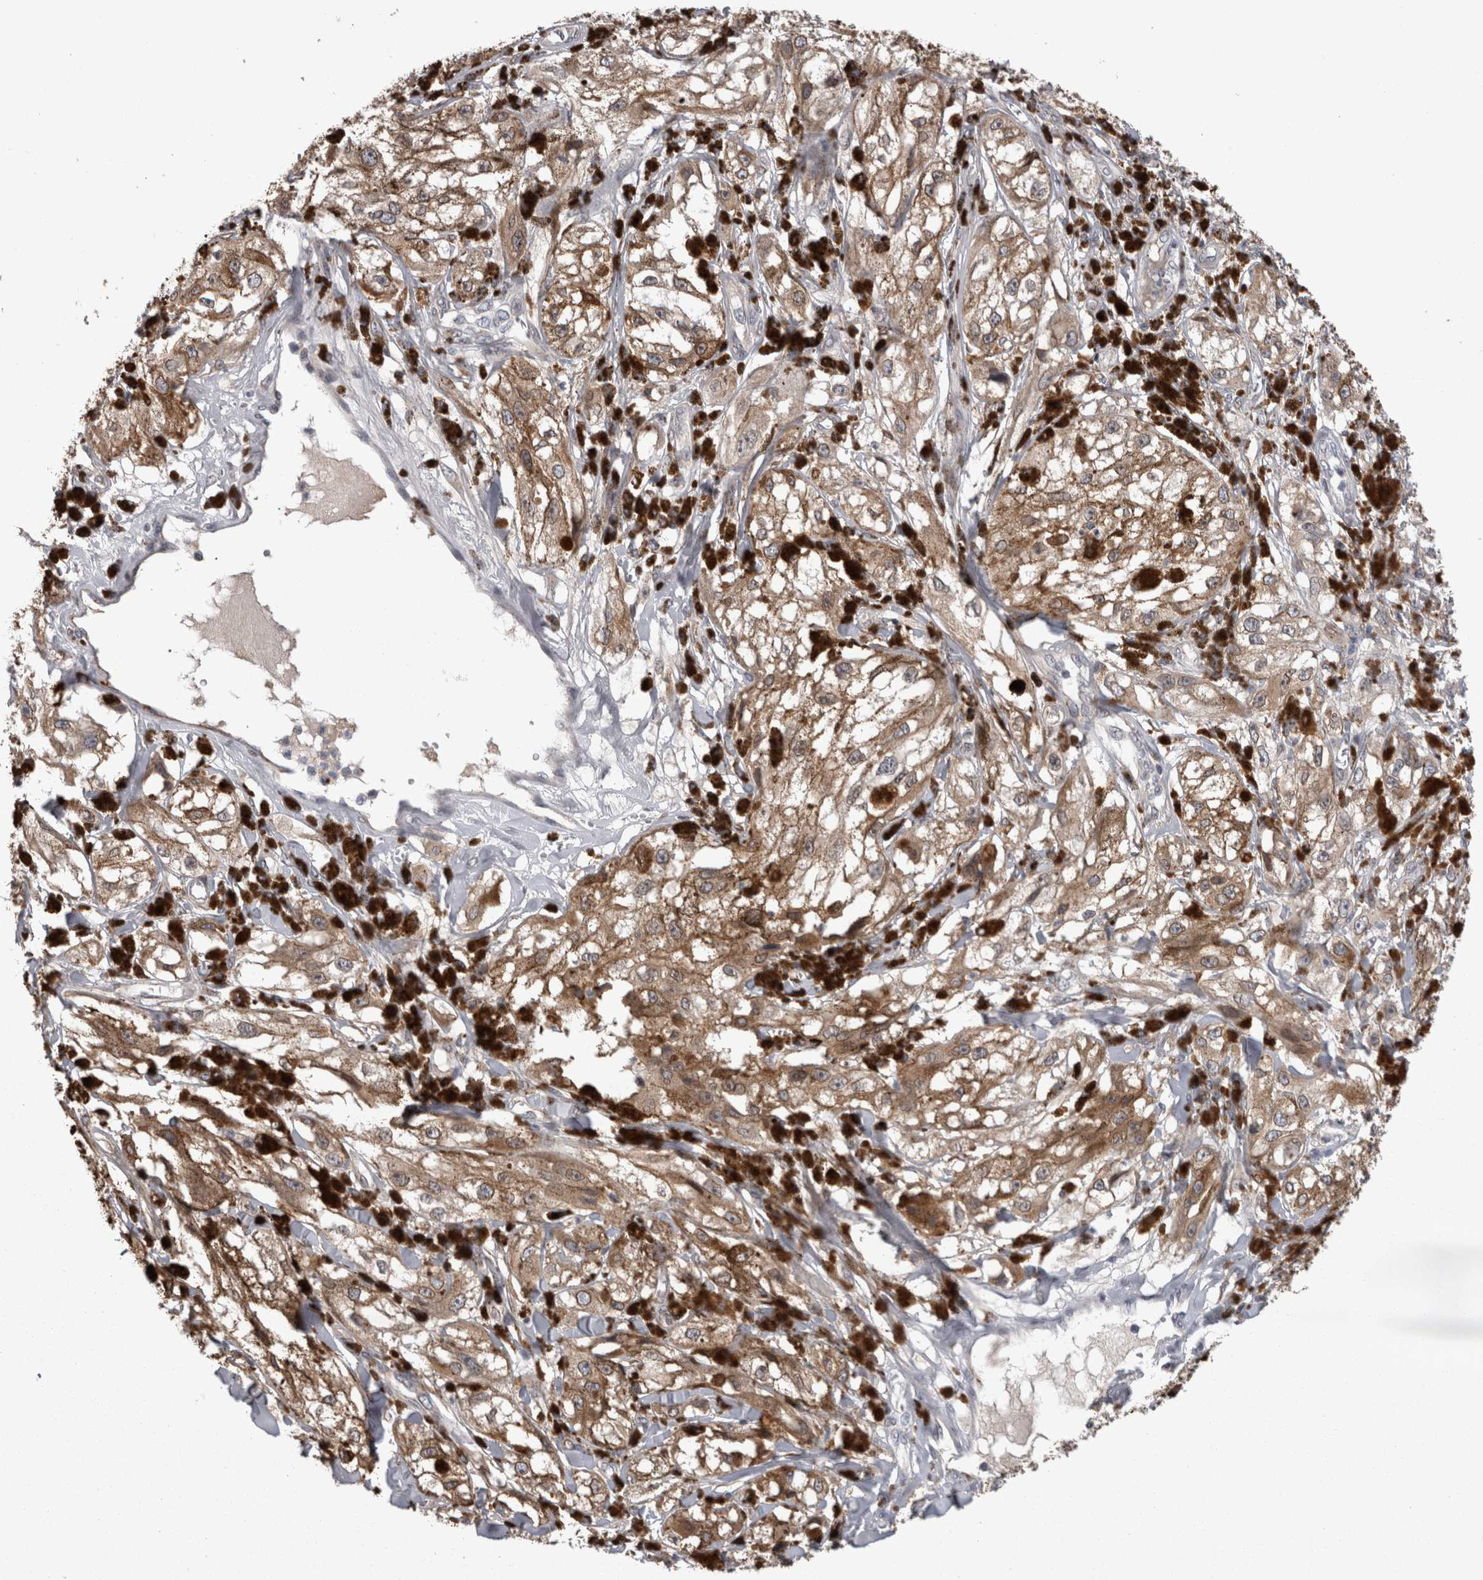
{"staining": {"intensity": "negative", "quantity": "none", "location": "none"}, "tissue": "melanoma", "cell_type": "Tumor cells", "image_type": "cancer", "snomed": [{"axis": "morphology", "description": "Malignant melanoma, NOS"}, {"axis": "topography", "description": "Skin"}], "caption": "IHC micrograph of neoplastic tissue: human malignant melanoma stained with DAB reveals no significant protein positivity in tumor cells.", "gene": "STC1", "patient": {"sex": "male", "age": 88}}